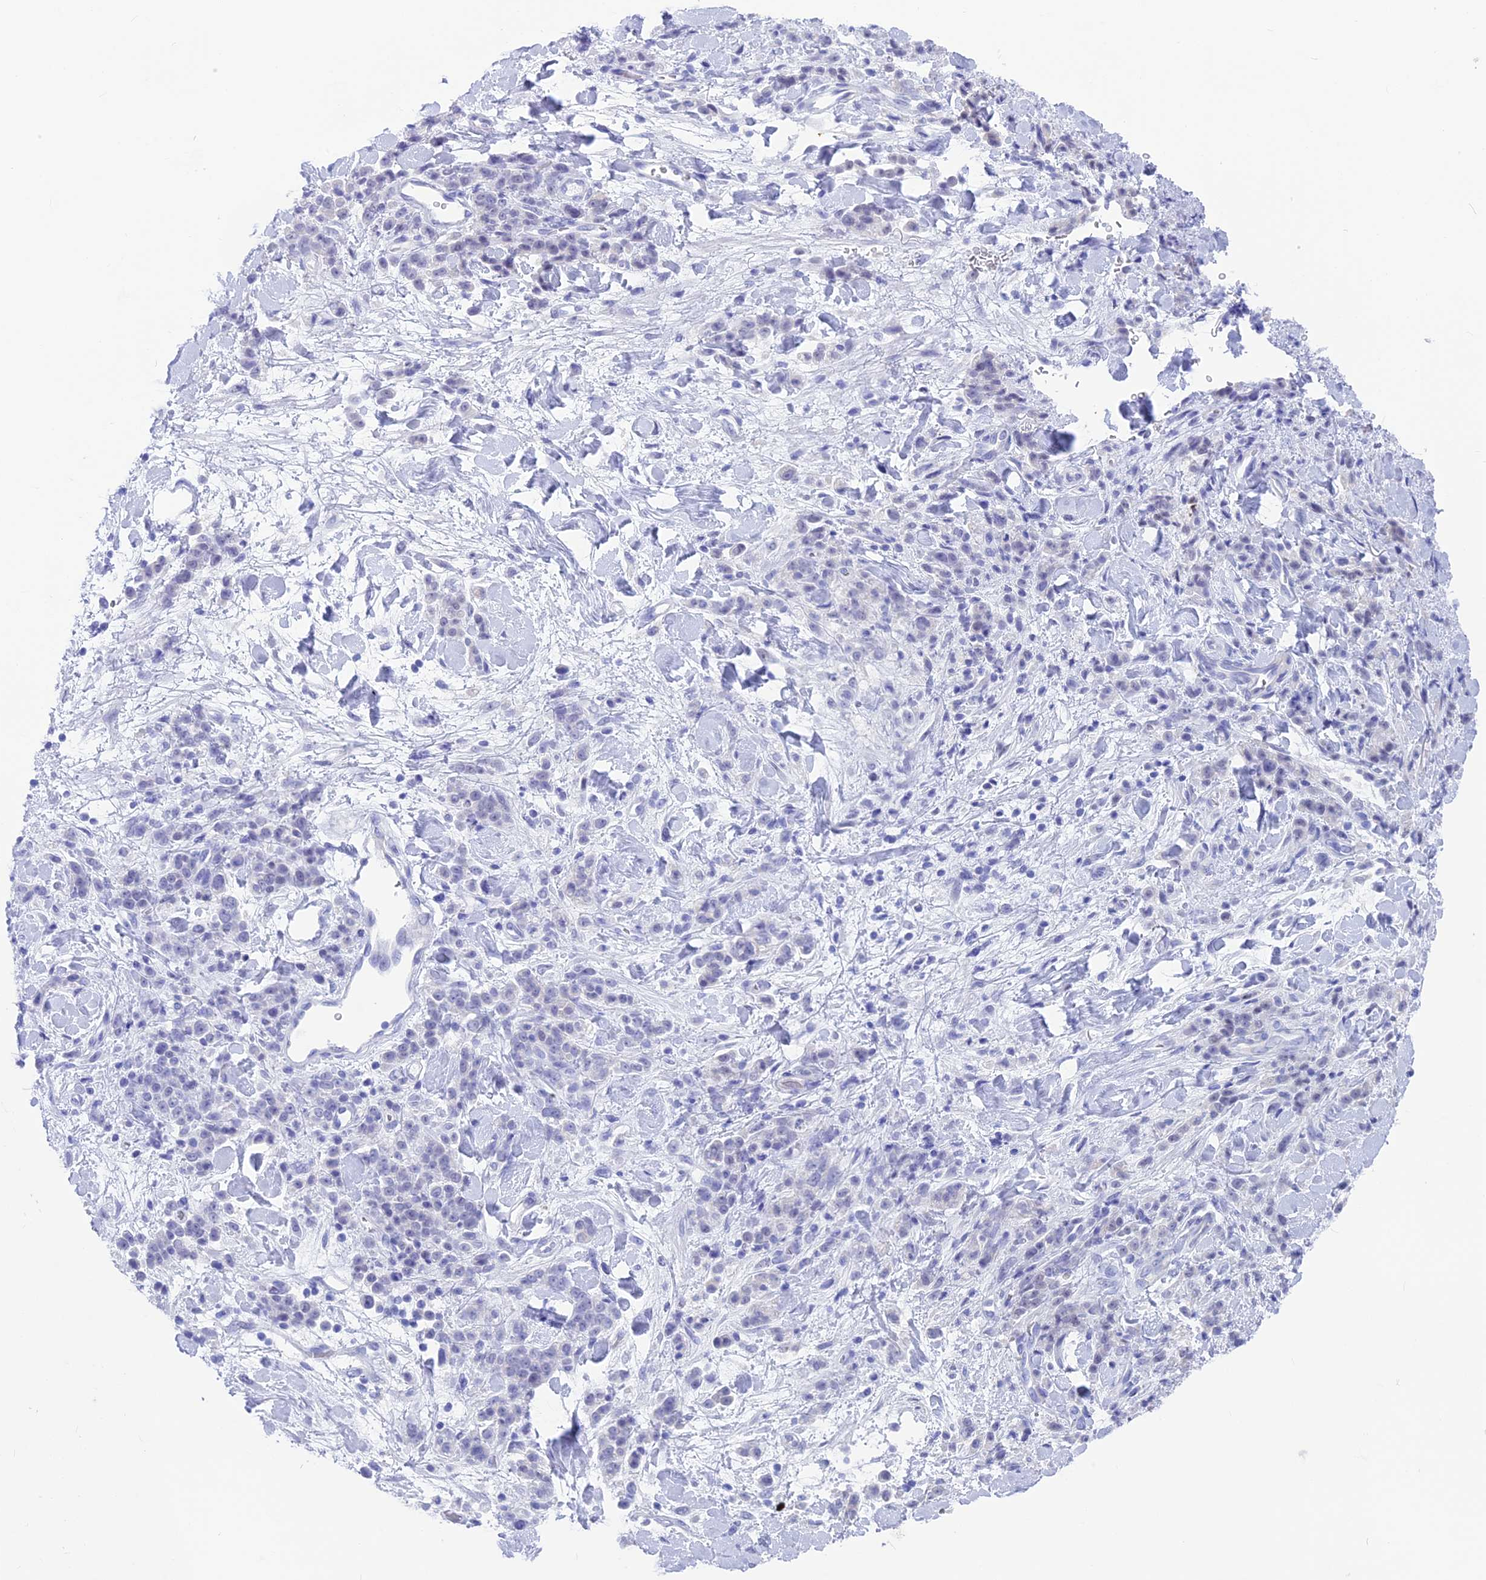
{"staining": {"intensity": "negative", "quantity": "none", "location": "none"}, "tissue": "stomach cancer", "cell_type": "Tumor cells", "image_type": "cancer", "snomed": [{"axis": "morphology", "description": "Normal tissue, NOS"}, {"axis": "morphology", "description": "Adenocarcinoma, NOS"}, {"axis": "topography", "description": "Stomach"}], "caption": "An image of stomach cancer (adenocarcinoma) stained for a protein displays no brown staining in tumor cells. The staining was performed using DAB to visualize the protein expression in brown, while the nuclei were stained in blue with hematoxylin (Magnification: 20x).", "gene": "SNTN", "patient": {"sex": "male", "age": 82}}